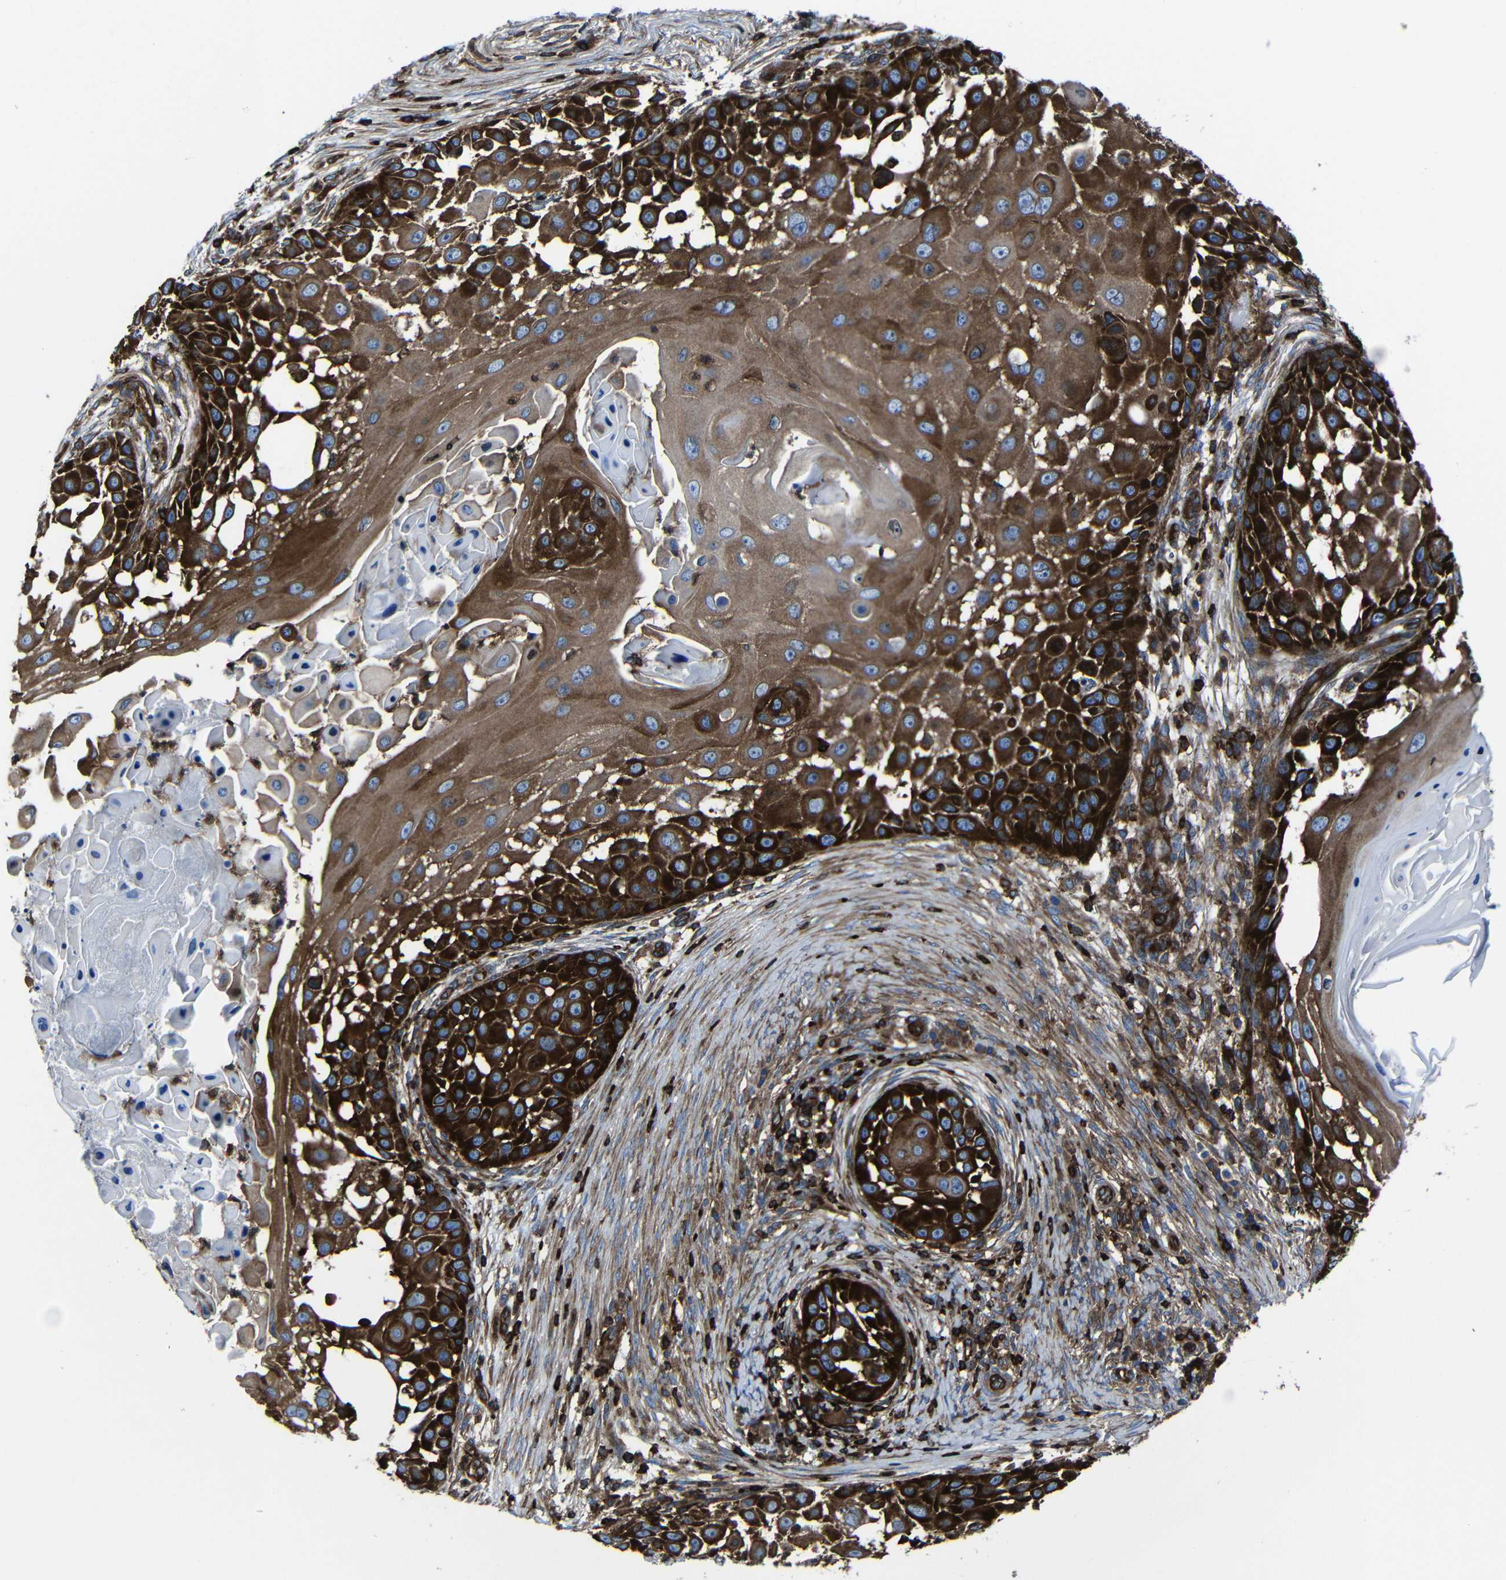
{"staining": {"intensity": "strong", "quantity": ">75%", "location": "cytoplasmic/membranous"}, "tissue": "skin cancer", "cell_type": "Tumor cells", "image_type": "cancer", "snomed": [{"axis": "morphology", "description": "Squamous cell carcinoma, NOS"}, {"axis": "topography", "description": "Skin"}], "caption": "Squamous cell carcinoma (skin) stained with a brown dye exhibits strong cytoplasmic/membranous positive staining in approximately >75% of tumor cells.", "gene": "ARHGEF1", "patient": {"sex": "female", "age": 44}}